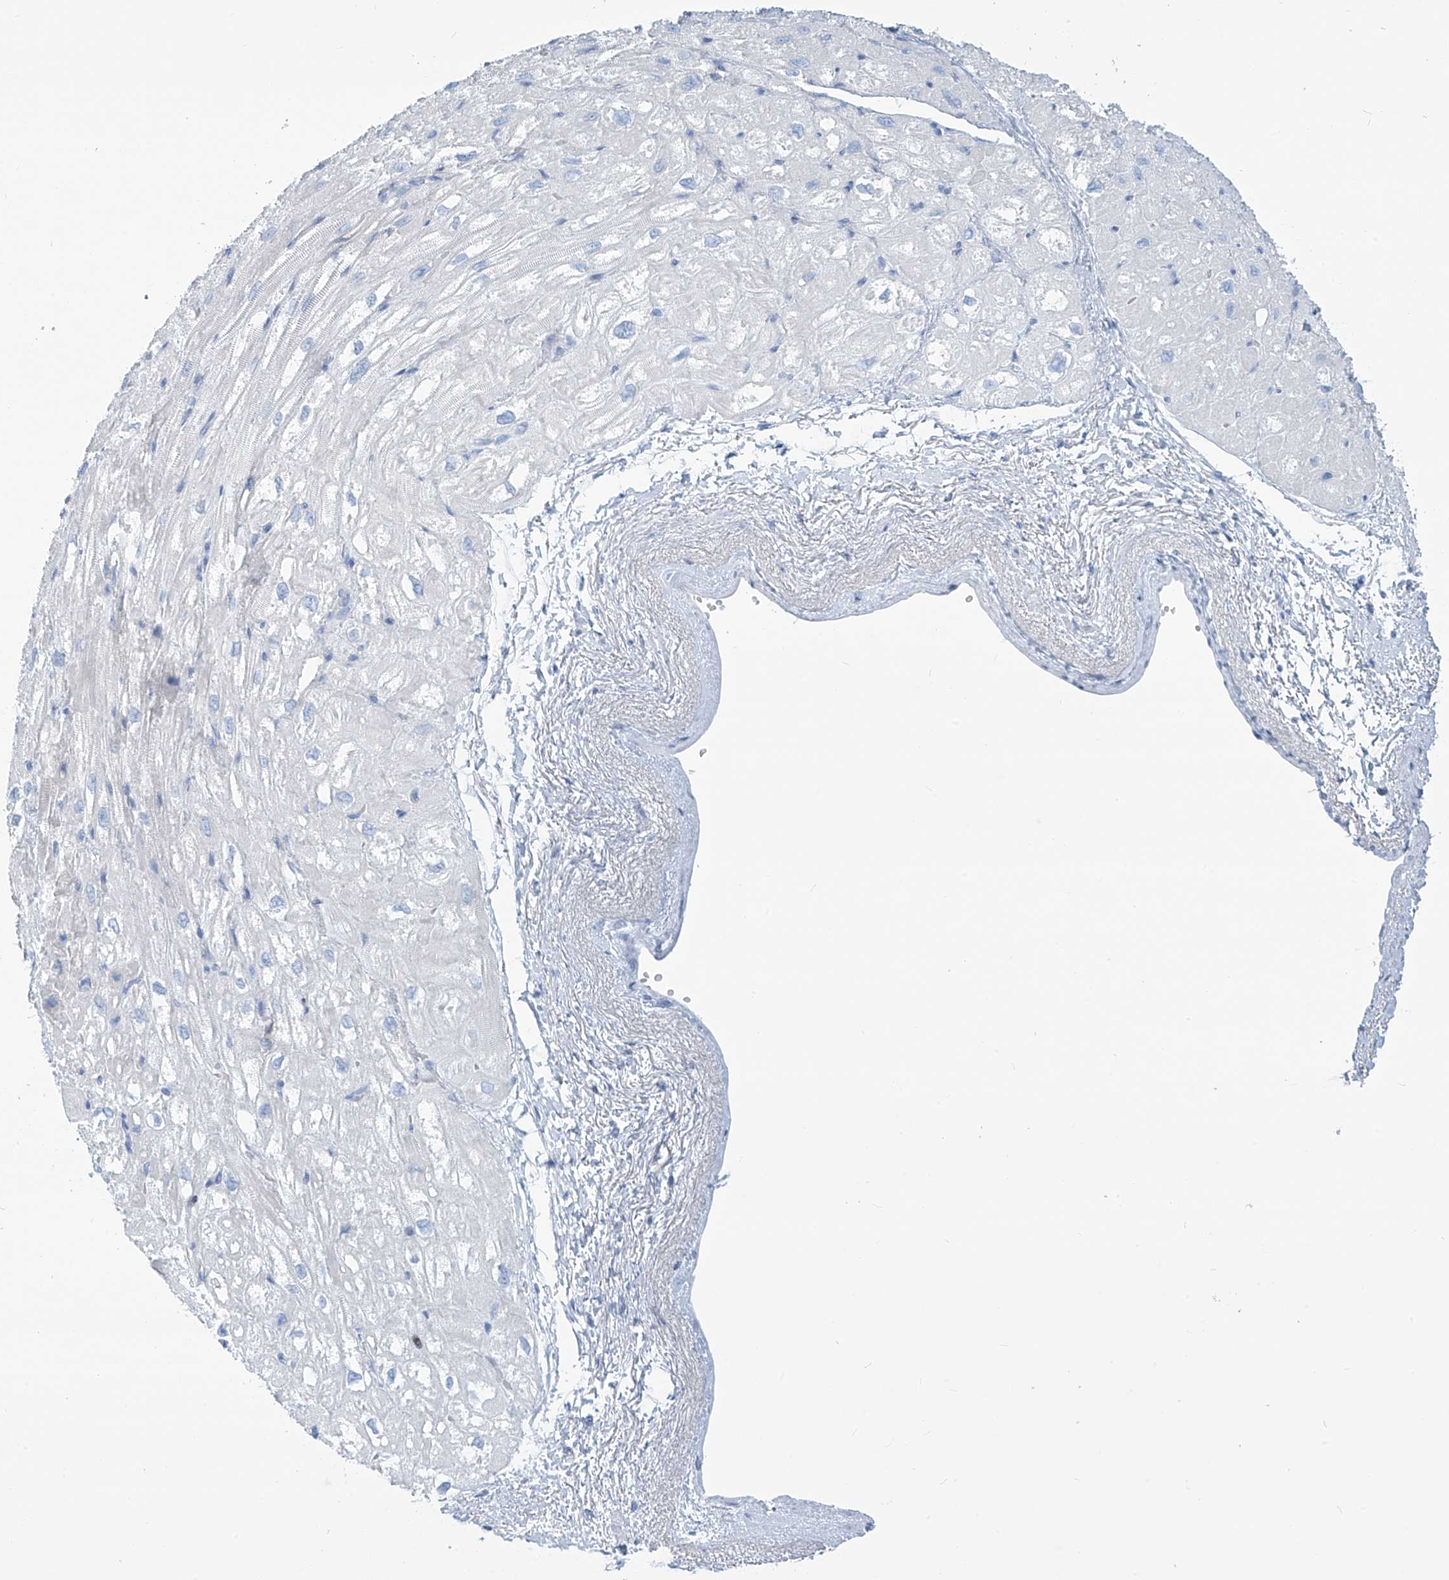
{"staining": {"intensity": "negative", "quantity": "none", "location": "none"}, "tissue": "heart muscle", "cell_type": "Cardiomyocytes", "image_type": "normal", "snomed": [{"axis": "morphology", "description": "Normal tissue, NOS"}, {"axis": "topography", "description": "Heart"}], "caption": "Cardiomyocytes show no significant expression in benign heart muscle. (IHC, brightfield microscopy, high magnification).", "gene": "SGO2", "patient": {"sex": "male", "age": 50}}